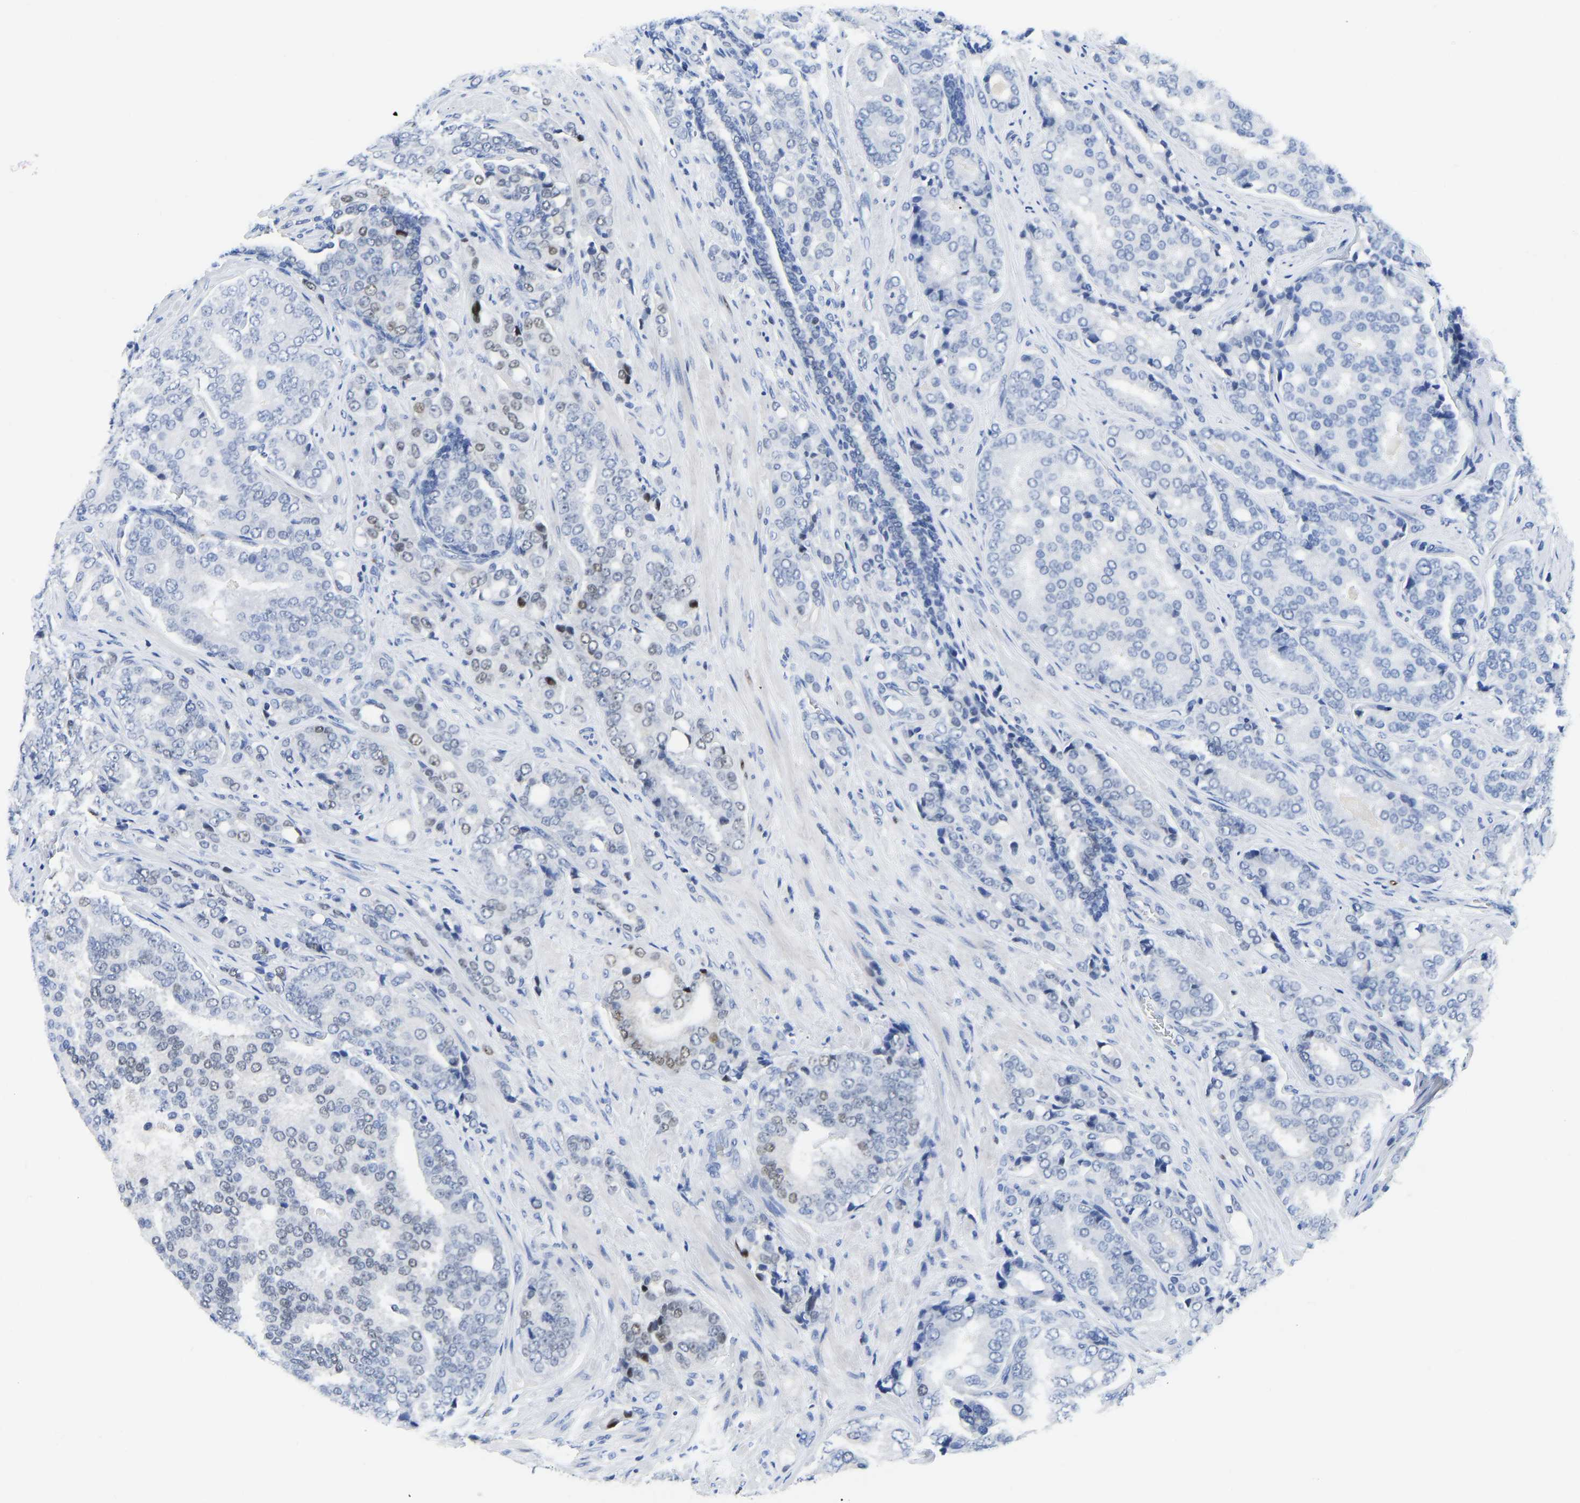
{"staining": {"intensity": "moderate", "quantity": "<25%", "location": "nuclear"}, "tissue": "prostate cancer", "cell_type": "Tumor cells", "image_type": "cancer", "snomed": [{"axis": "morphology", "description": "Adenocarcinoma, High grade"}, {"axis": "topography", "description": "Prostate"}], "caption": "The immunohistochemical stain highlights moderate nuclear staining in tumor cells of prostate adenocarcinoma (high-grade) tissue.", "gene": "TCF7", "patient": {"sex": "male", "age": 50}}